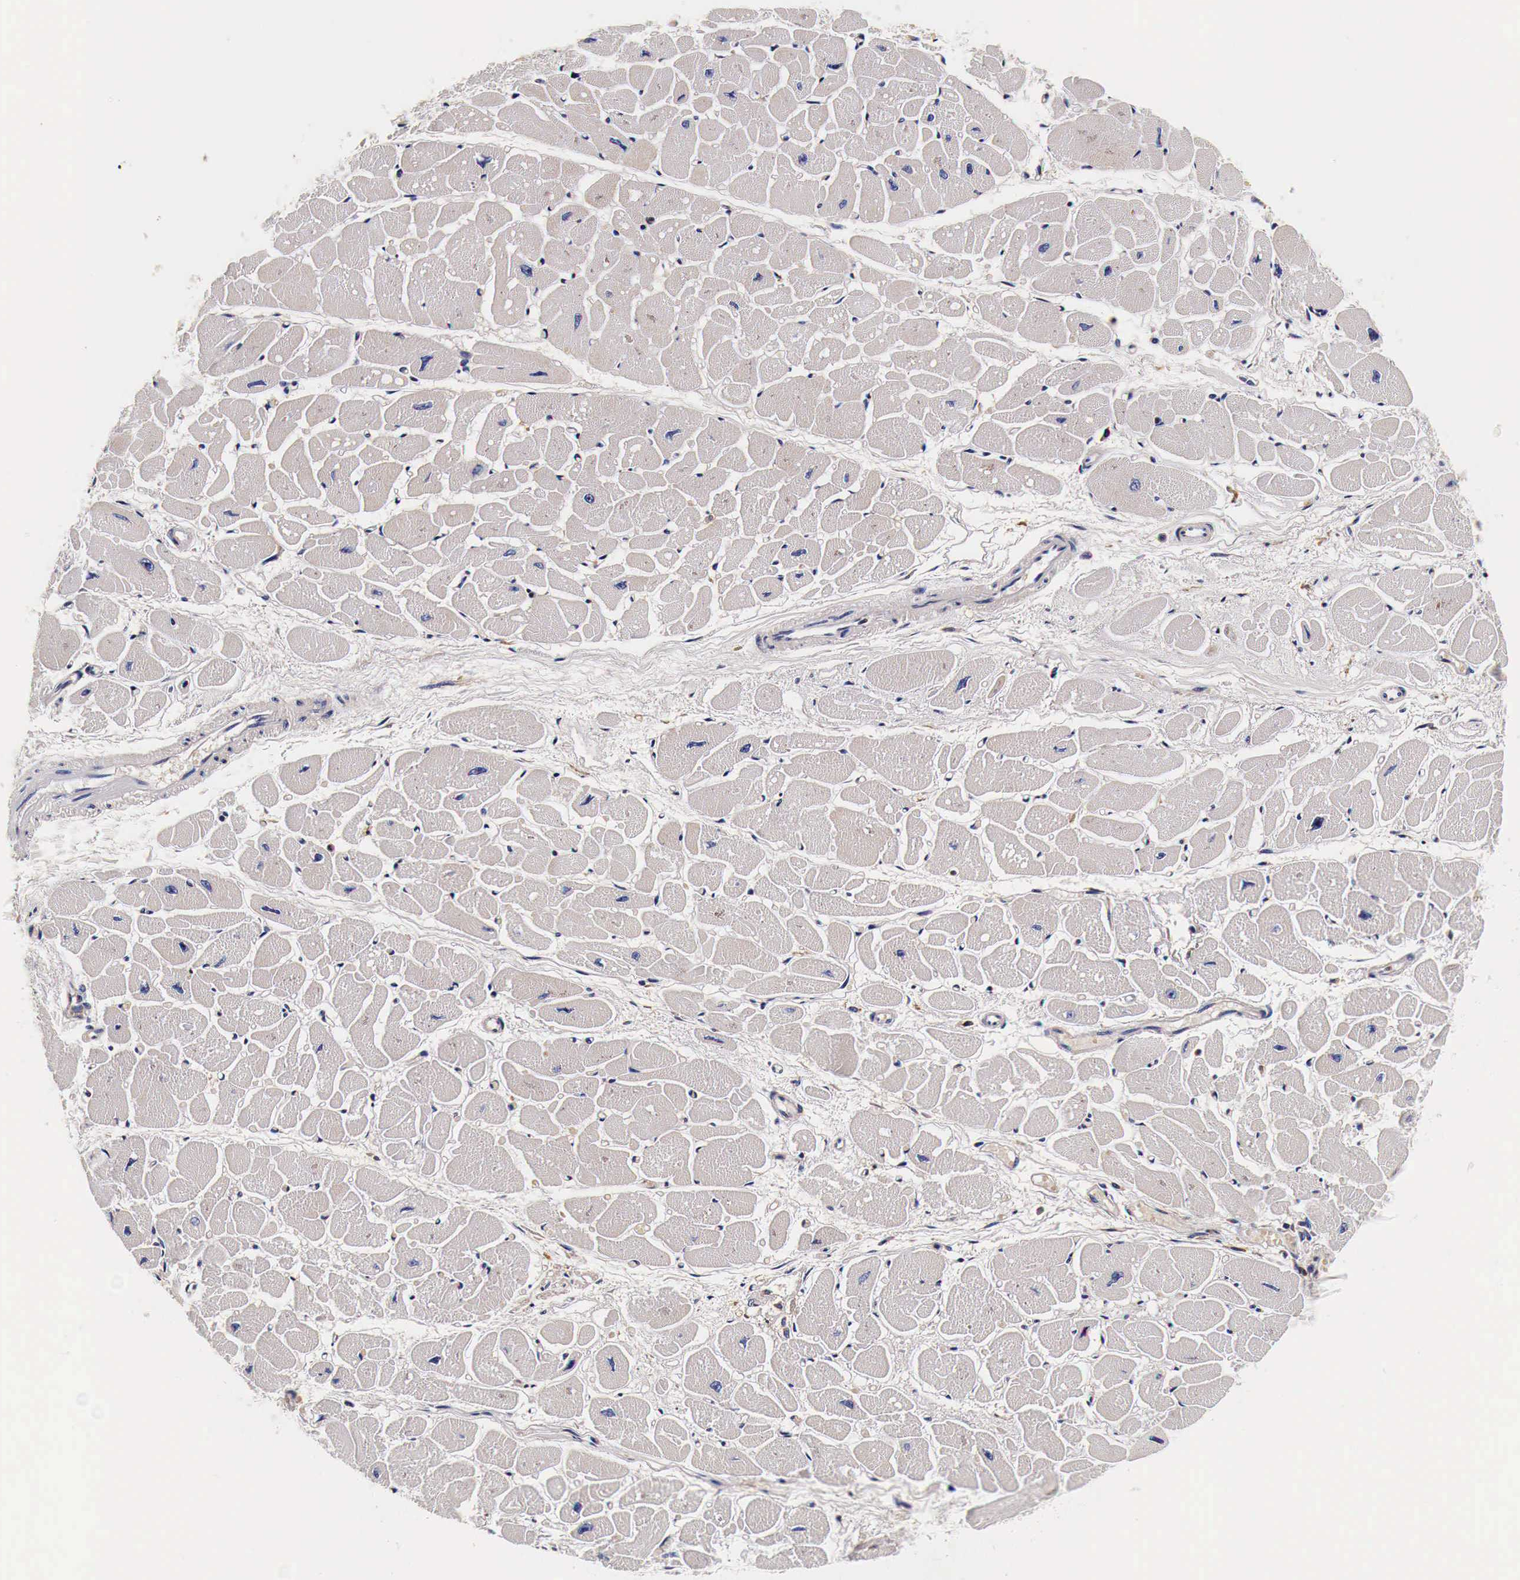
{"staining": {"intensity": "weak", "quantity": "<25%", "location": "cytoplasmic/membranous"}, "tissue": "heart muscle", "cell_type": "Cardiomyocytes", "image_type": "normal", "snomed": [{"axis": "morphology", "description": "Normal tissue, NOS"}, {"axis": "topography", "description": "Heart"}], "caption": "An immunohistochemistry image of unremarkable heart muscle is shown. There is no staining in cardiomyocytes of heart muscle.", "gene": "RP2", "patient": {"sex": "female", "age": 54}}